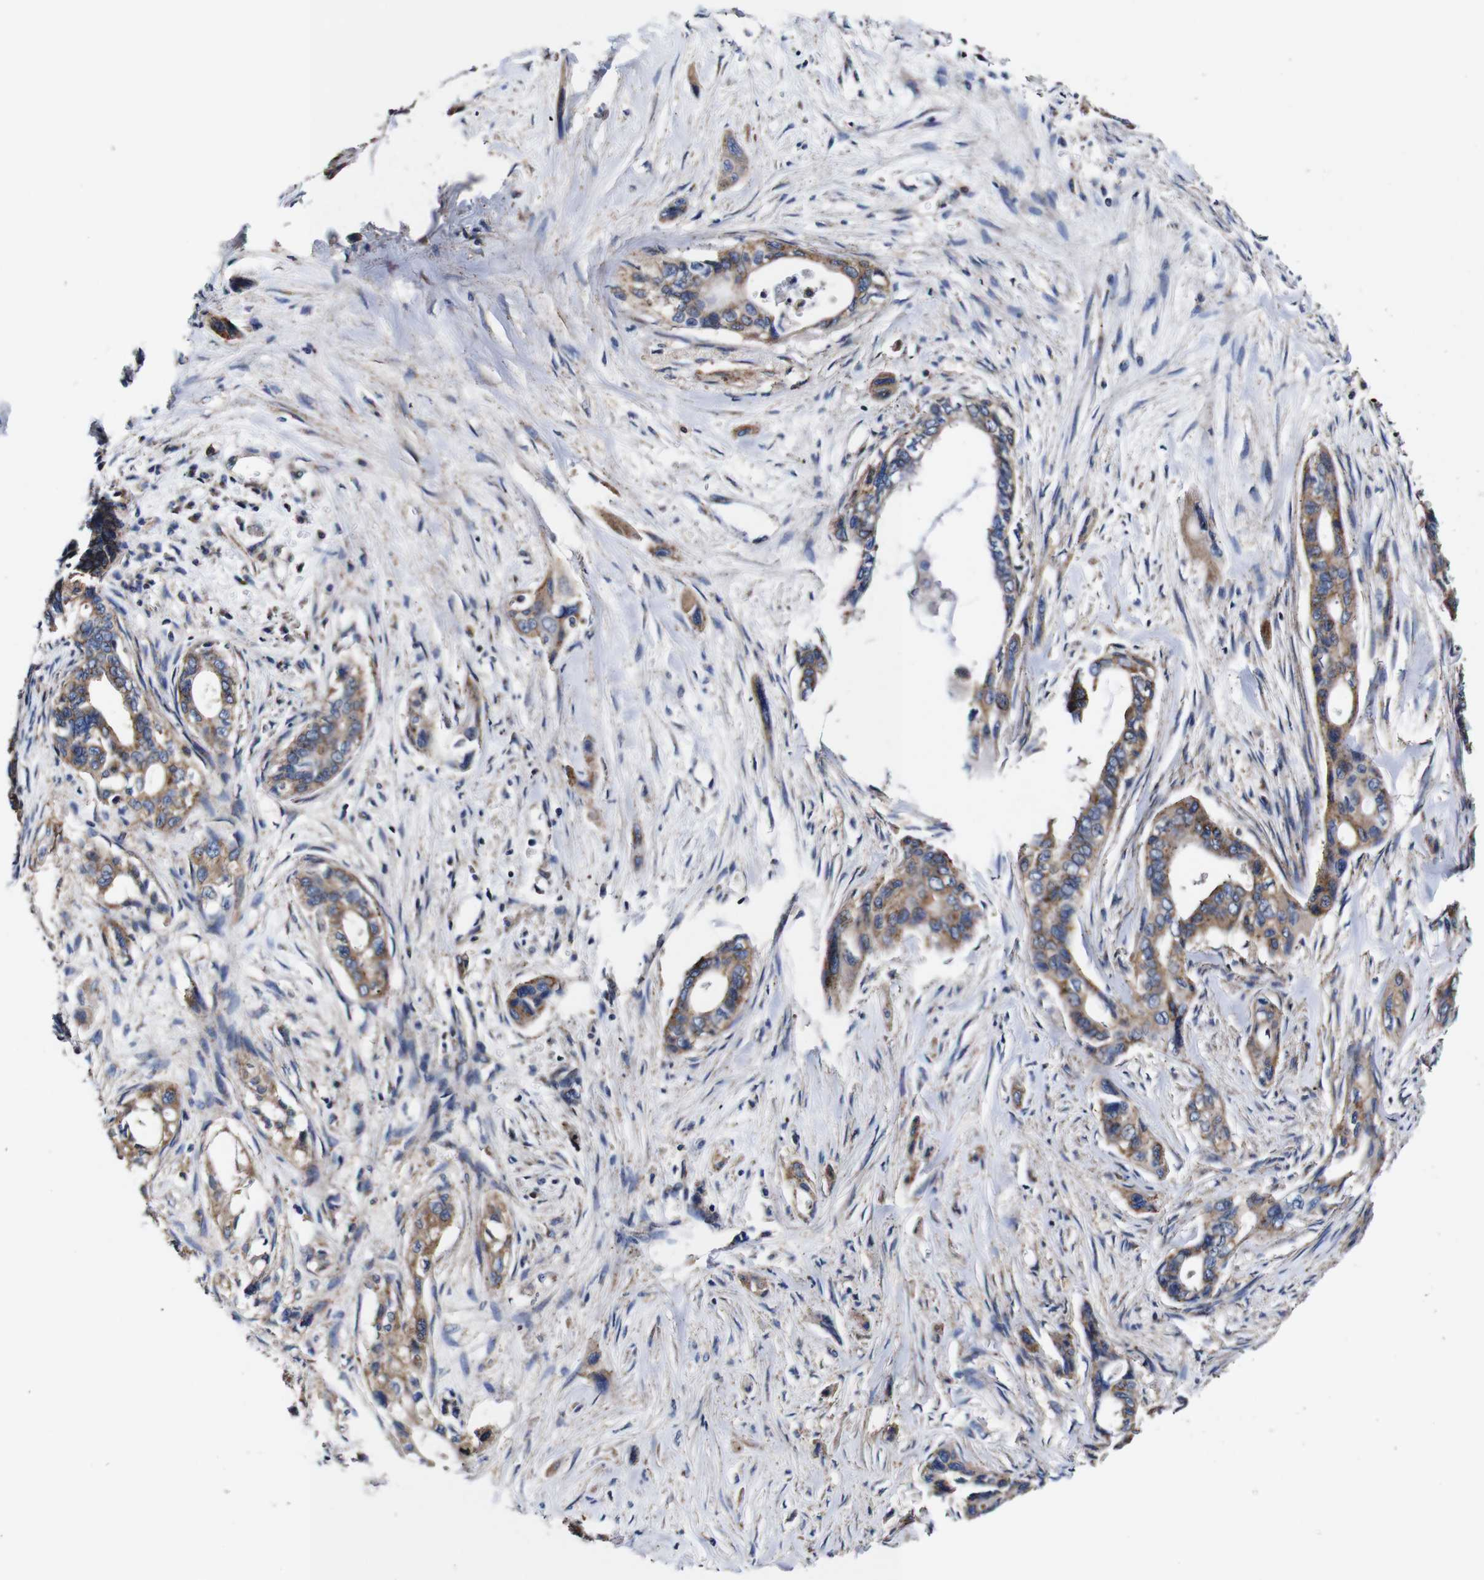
{"staining": {"intensity": "moderate", "quantity": ">75%", "location": "cytoplasmic/membranous"}, "tissue": "pancreatic cancer", "cell_type": "Tumor cells", "image_type": "cancer", "snomed": [{"axis": "morphology", "description": "Adenocarcinoma, NOS"}, {"axis": "topography", "description": "Pancreas"}], "caption": "An image of adenocarcinoma (pancreatic) stained for a protein shows moderate cytoplasmic/membranous brown staining in tumor cells. Nuclei are stained in blue.", "gene": "PDCD6IP", "patient": {"sex": "male", "age": 73}}